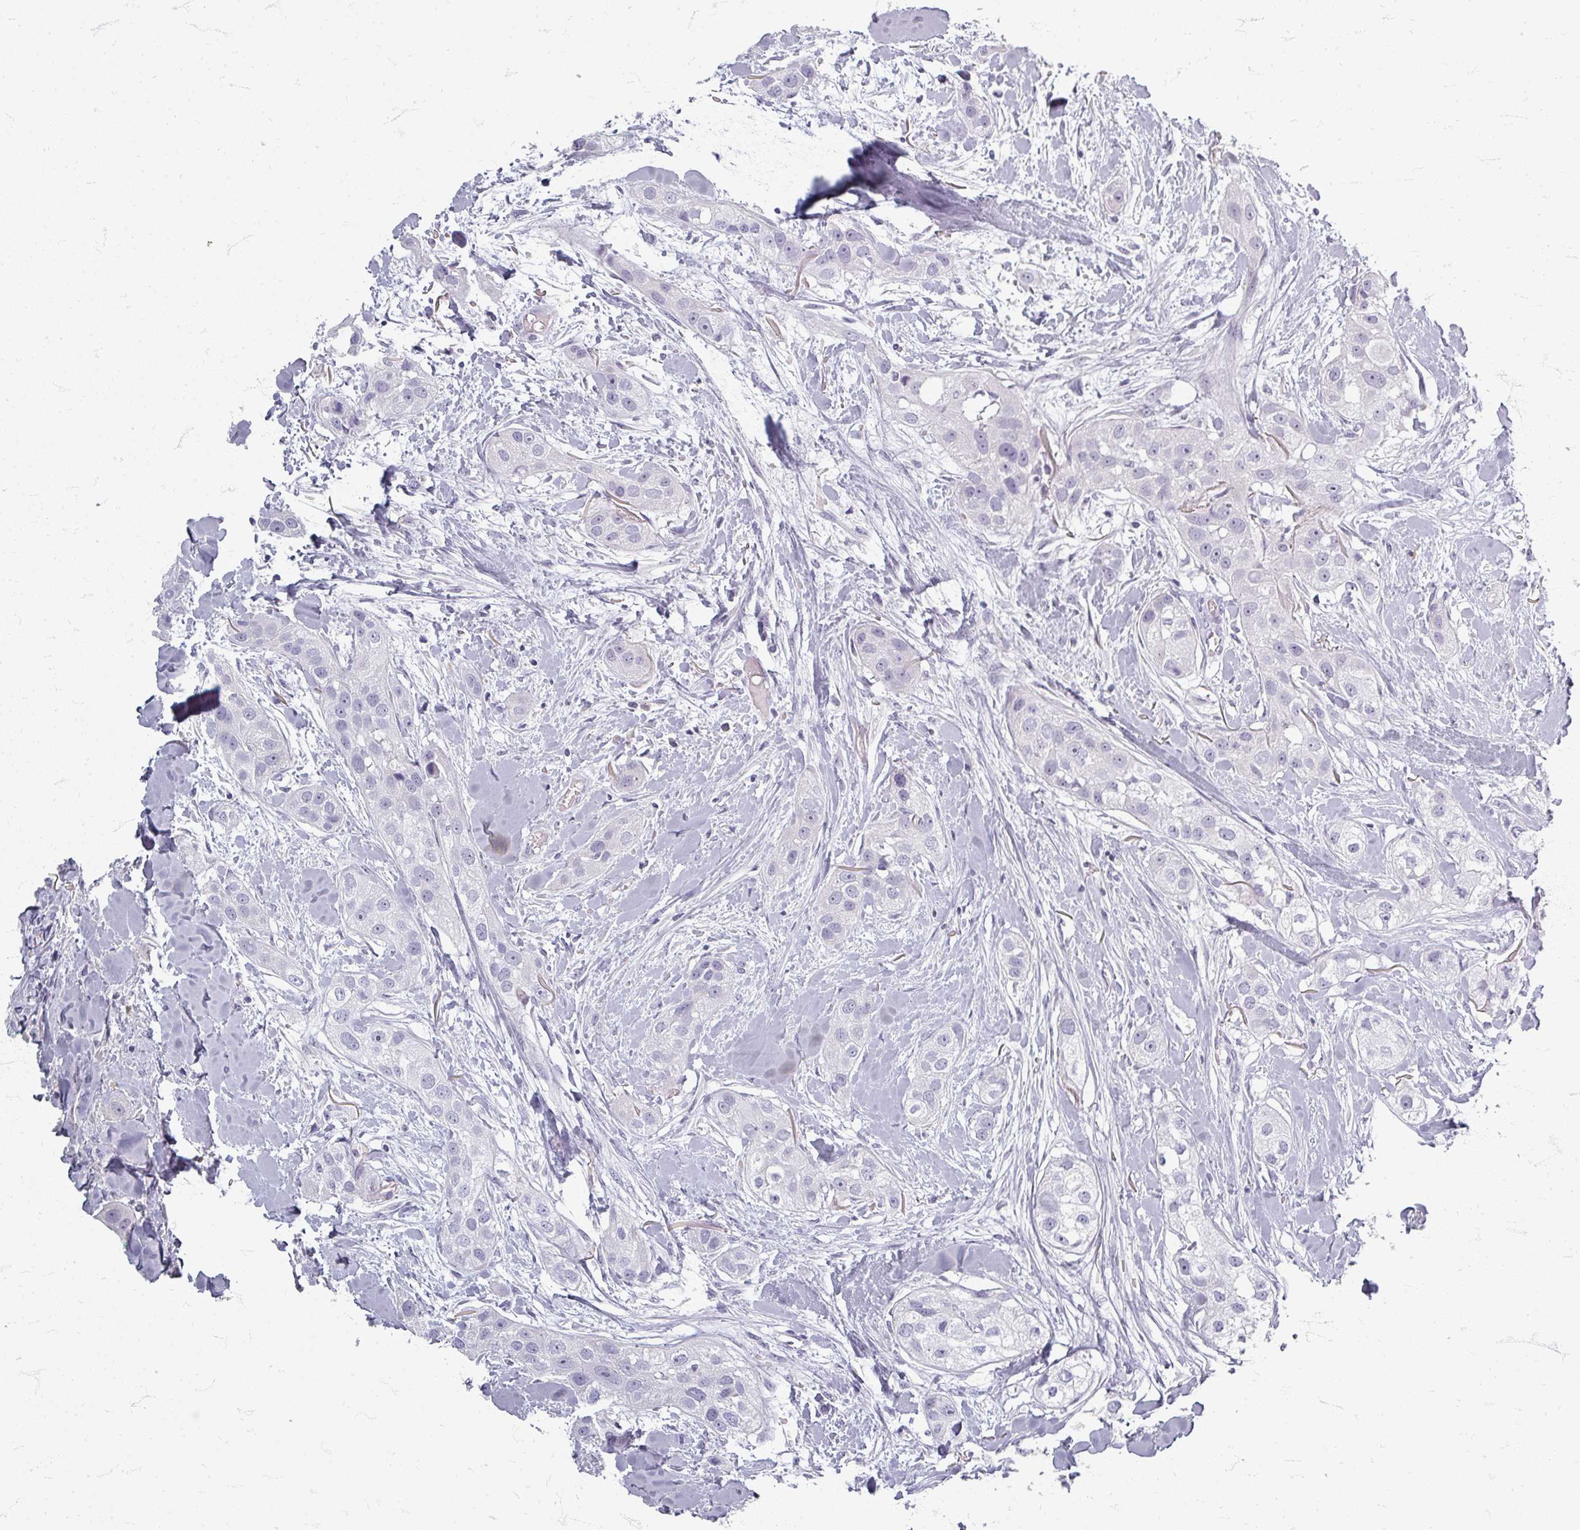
{"staining": {"intensity": "negative", "quantity": "none", "location": "none"}, "tissue": "head and neck cancer", "cell_type": "Tumor cells", "image_type": "cancer", "snomed": [{"axis": "morphology", "description": "Normal tissue, NOS"}, {"axis": "morphology", "description": "Squamous cell carcinoma, NOS"}, {"axis": "topography", "description": "Skeletal muscle"}, {"axis": "topography", "description": "Head-Neck"}], "caption": "Tumor cells show no significant staining in head and neck cancer (squamous cell carcinoma).", "gene": "ZNF878", "patient": {"sex": "male", "age": 51}}